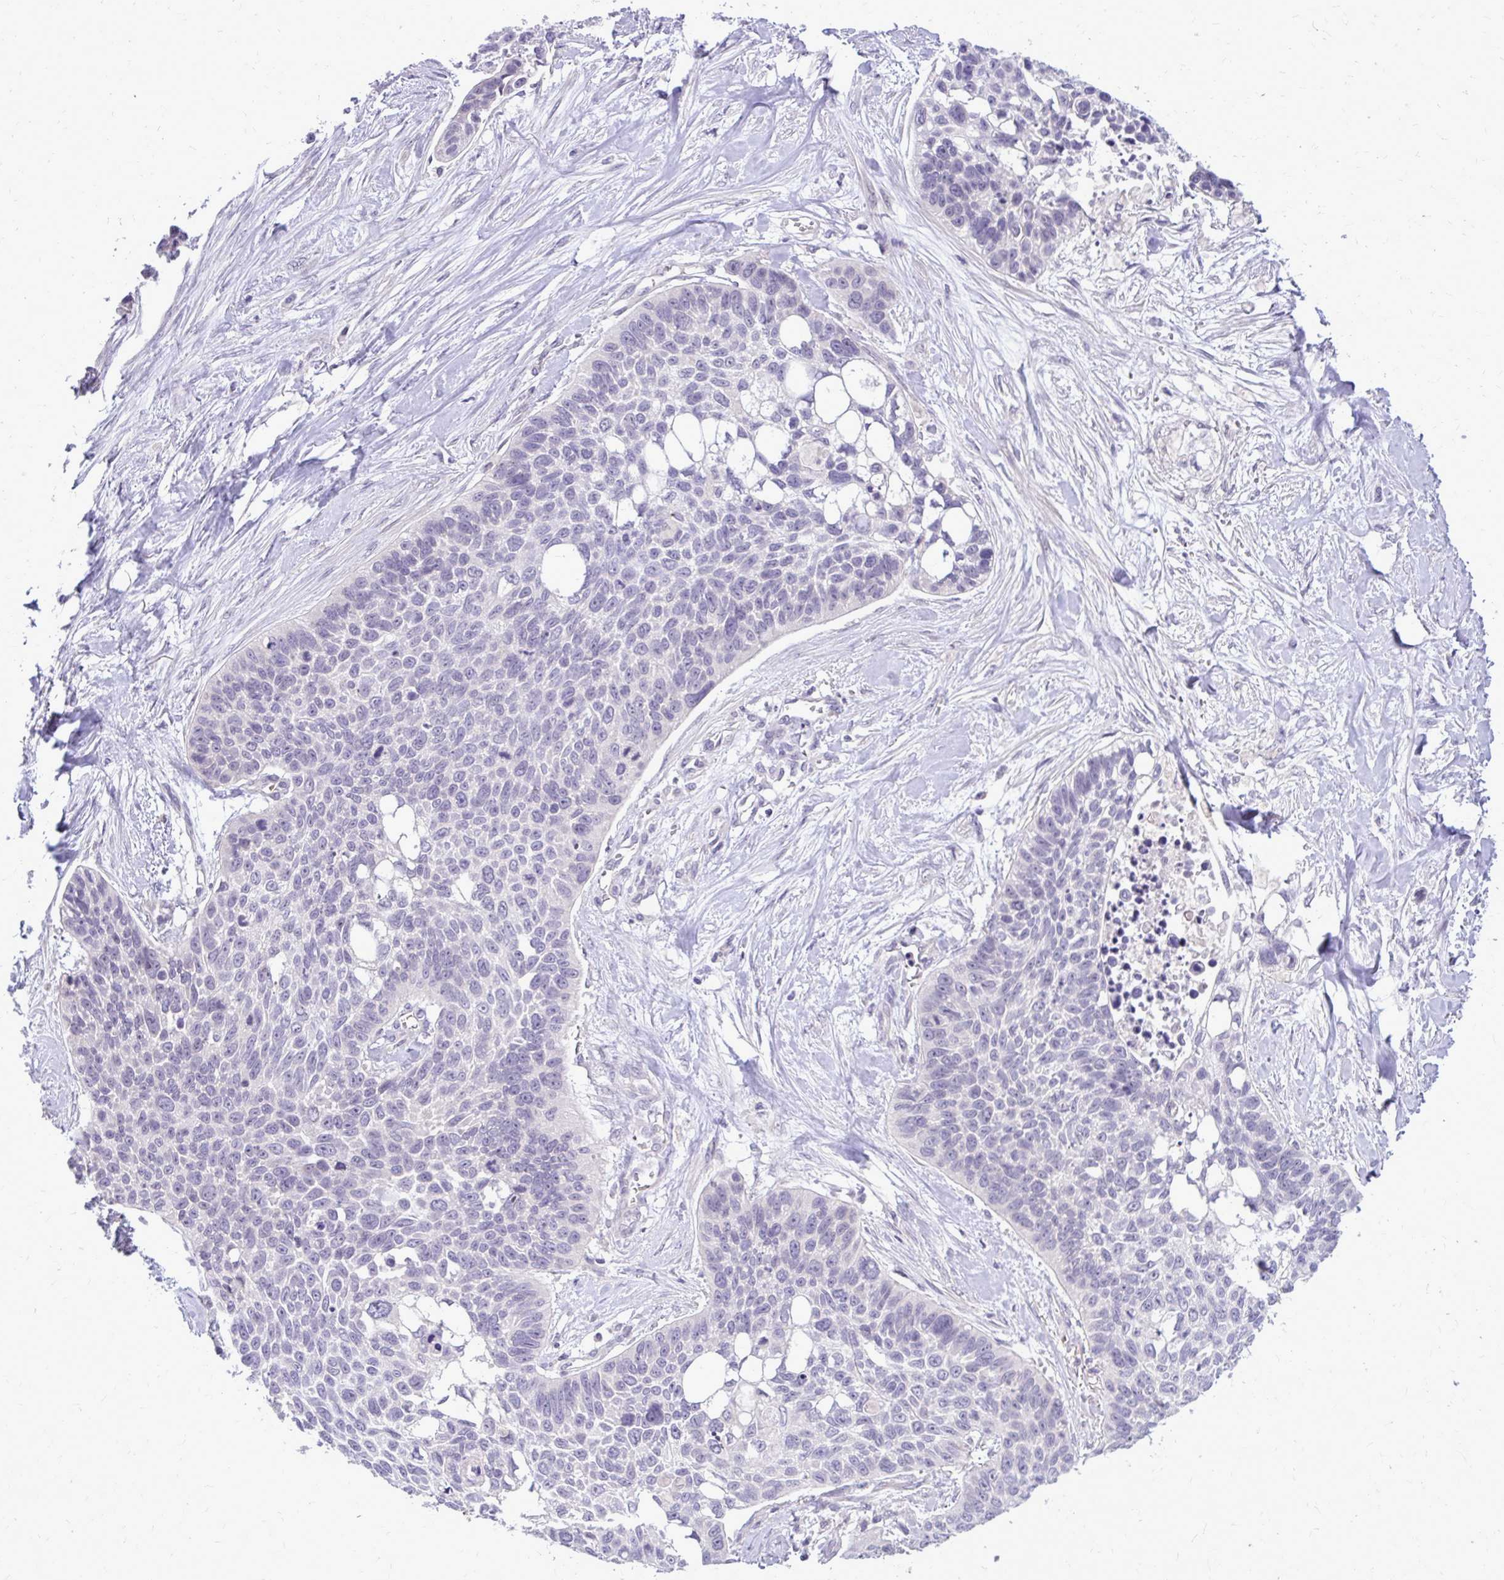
{"staining": {"intensity": "negative", "quantity": "none", "location": "none"}, "tissue": "lung cancer", "cell_type": "Tumor cells", "image_type": "cancer", "snomed": [{"axis": "morphology", "description": "Squamous cell carcinoma, NOS"}, {"axis": "topography", "description": "Lung"}], "caption": "This is a histopathology image of immunohistochemistry (IHC) staining of lung squamous cell carcinoma, which shows no positivity in tumor cells.", "gene": "DPY19L1", "patient": {"sex": "male", "age": 62}}